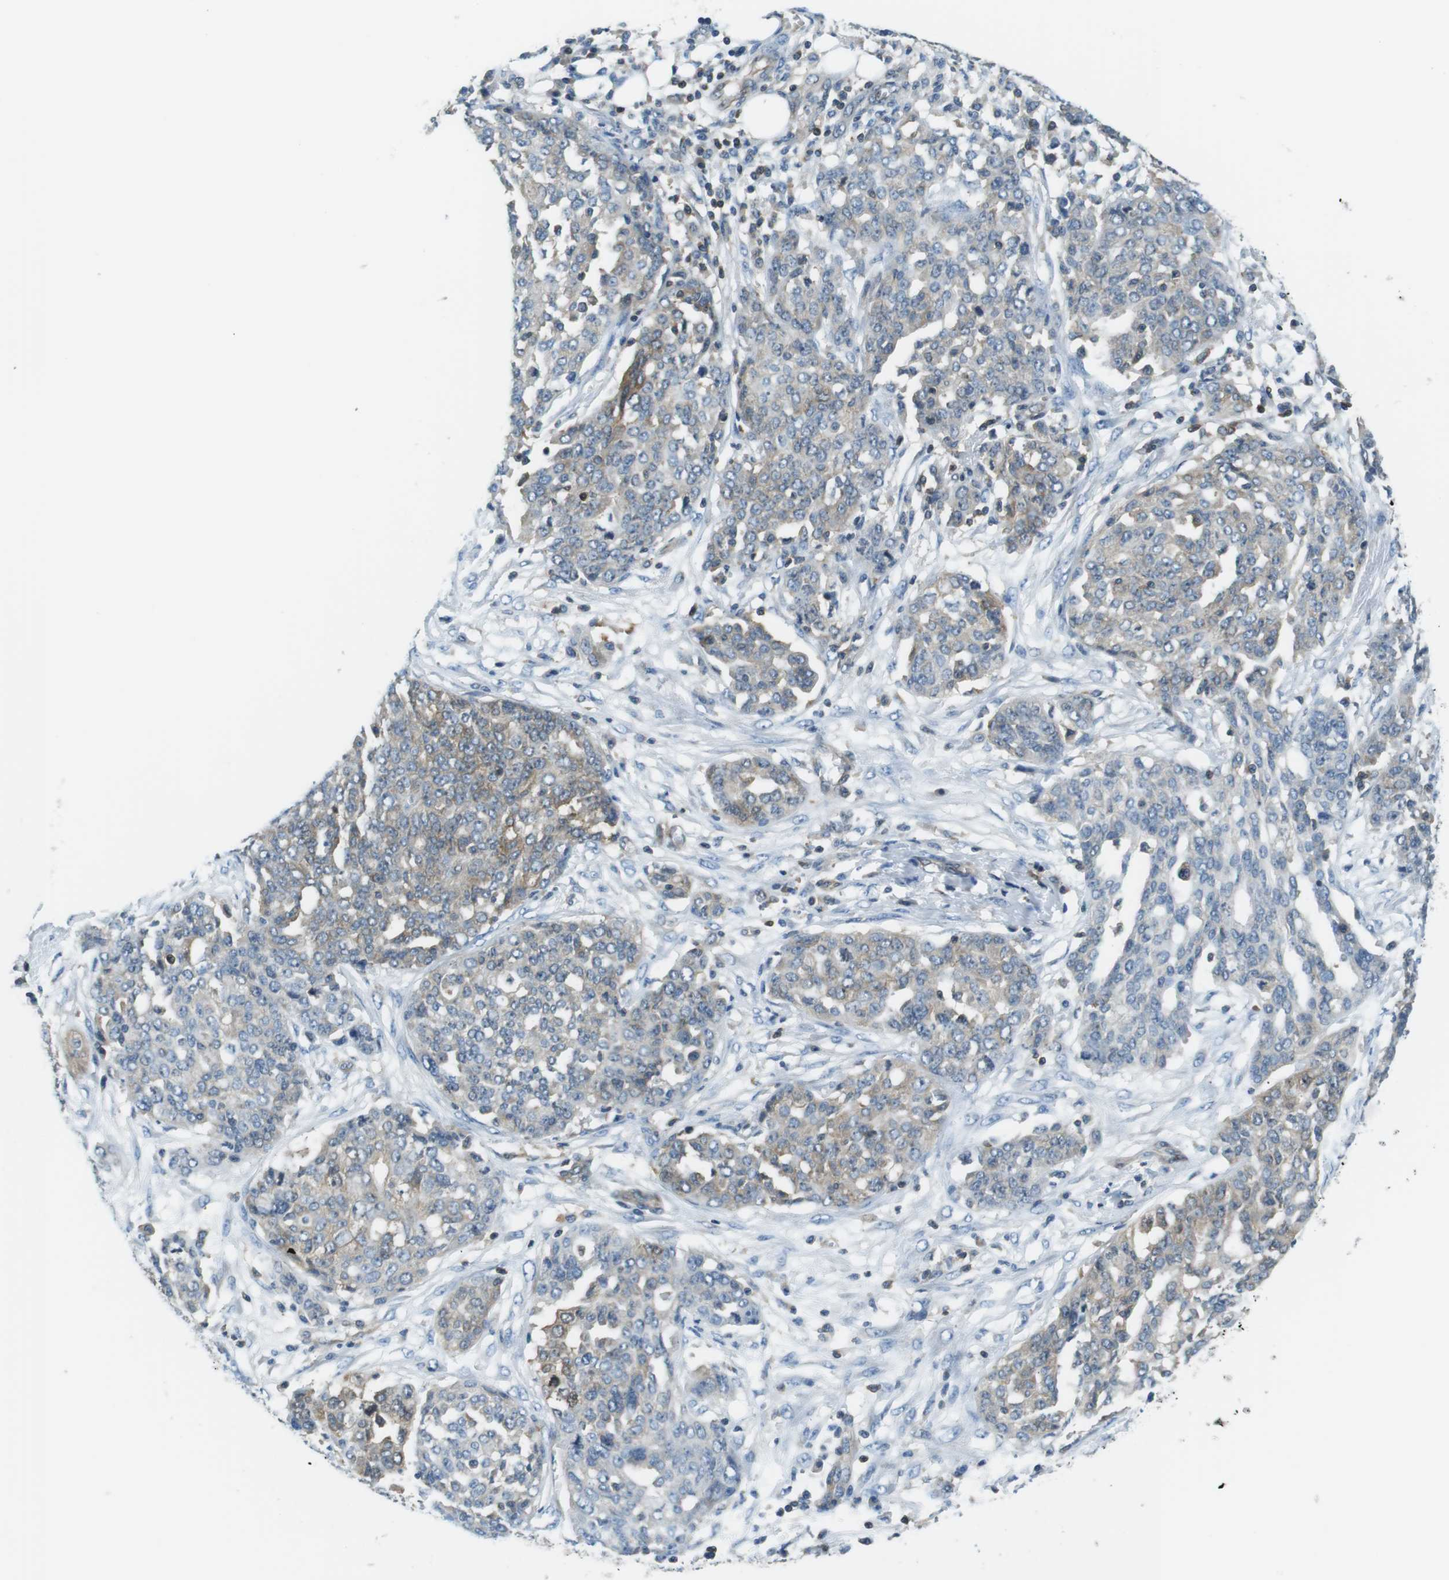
{"staining": {"intensity": "weak", "quantity": "25%-75%", "location": "cytoplasmic/membranous"}, "tissue": "ovarian cancer", "cell_type": "Tumor cells", "image_type": "cancer", "snomed": [{"axis": "morphology", "description": "Cystadenocarcinoma, serous, NOS"}, {"axis": "topography", "description": "Soft tissue"}, {"axis": "topography", "description": "Ovary"}], "caption": "Serous cystadenocarcinoma (ovarian) stained for a protein reveals weak cytoplasmic/membranous positivity in tumor cells.", "gene": "TES", "patient": {"sex": "female", "age": 57}}